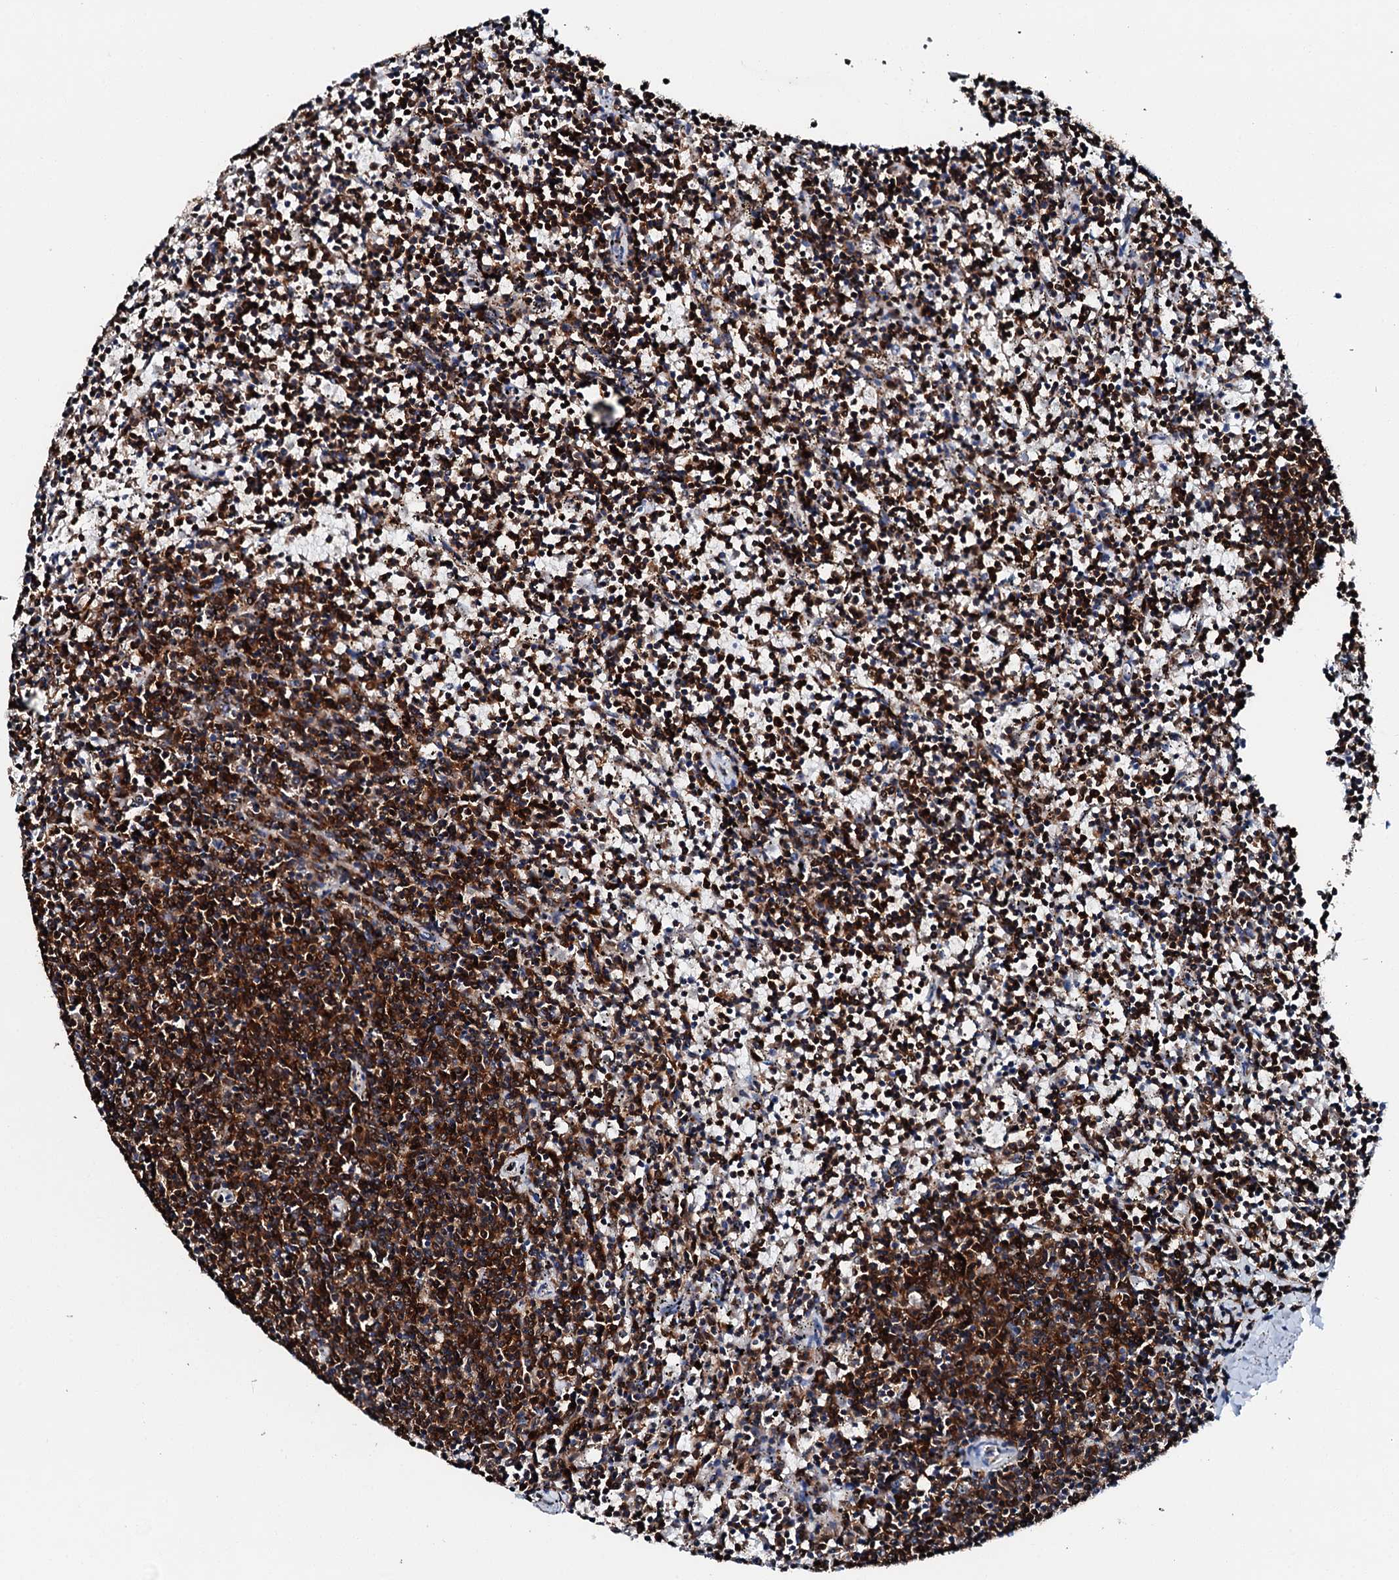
{"staining": {"intensity": "strong", "quantity": ">75%", "location": "cytoplasmic/membranous"}, "tissue": "lymphoma", "cell_type": "Tumor cells", "image_type": "cancer", "snomed": [{"axis": "morphology", "description": "Malignant lymphoma, non-Hodgkin's type, Low grade"}, {"axis": "topography", "description": "Spleen"}], "caption": "Low-grade malignant lymphoma, non-Hodgkin's type stained with DAB (3,3'-diaminobenzidine) IHC demonstrates high levels of strong cytoplasmic/membranous expression in approximately >75% of tumor cells.", "gene": "HADH", "patient": {"sex": "female", "age": 50}}